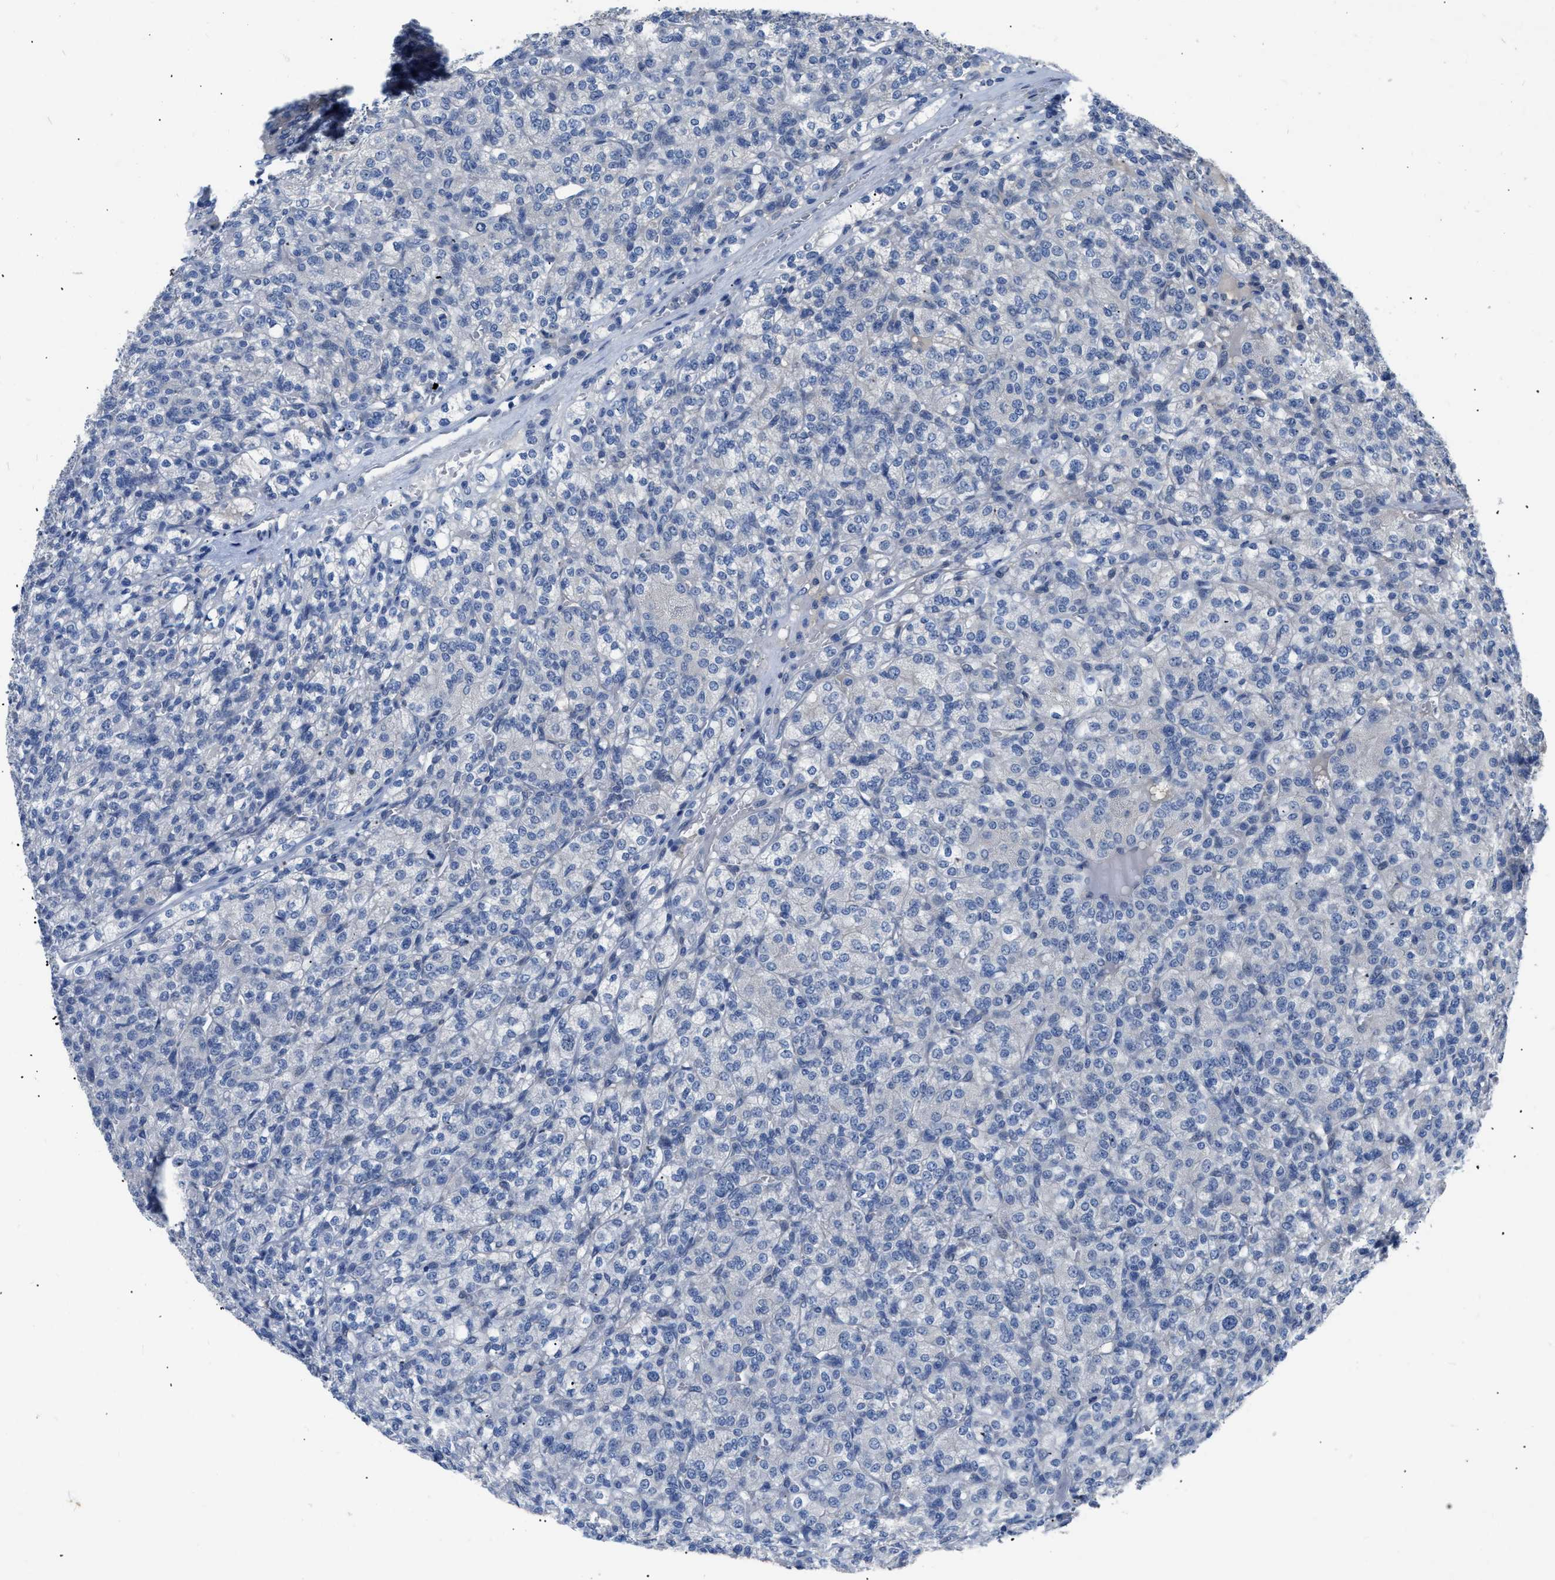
{"staining": {"intensity": "negative", "quantity": "none", "location": "none"}, "tissue": "renal cancer", "cell_type": "Tumor cells", "image_type": "cancer", "snomed": [{"axis": "morphology", "description": "Adenocarcinoma, NOS"}, {"axis": "topography", "description": "Kidney"}], "caption": "This image is of renal cancer stained with immunohistochemistry (IHC) to label a protein in brown with the nuclei are counter-stained blue. There is no positivity in tumor cells.", "gene": "RBP1", "patient": {"sex": "male", "age": 77}}